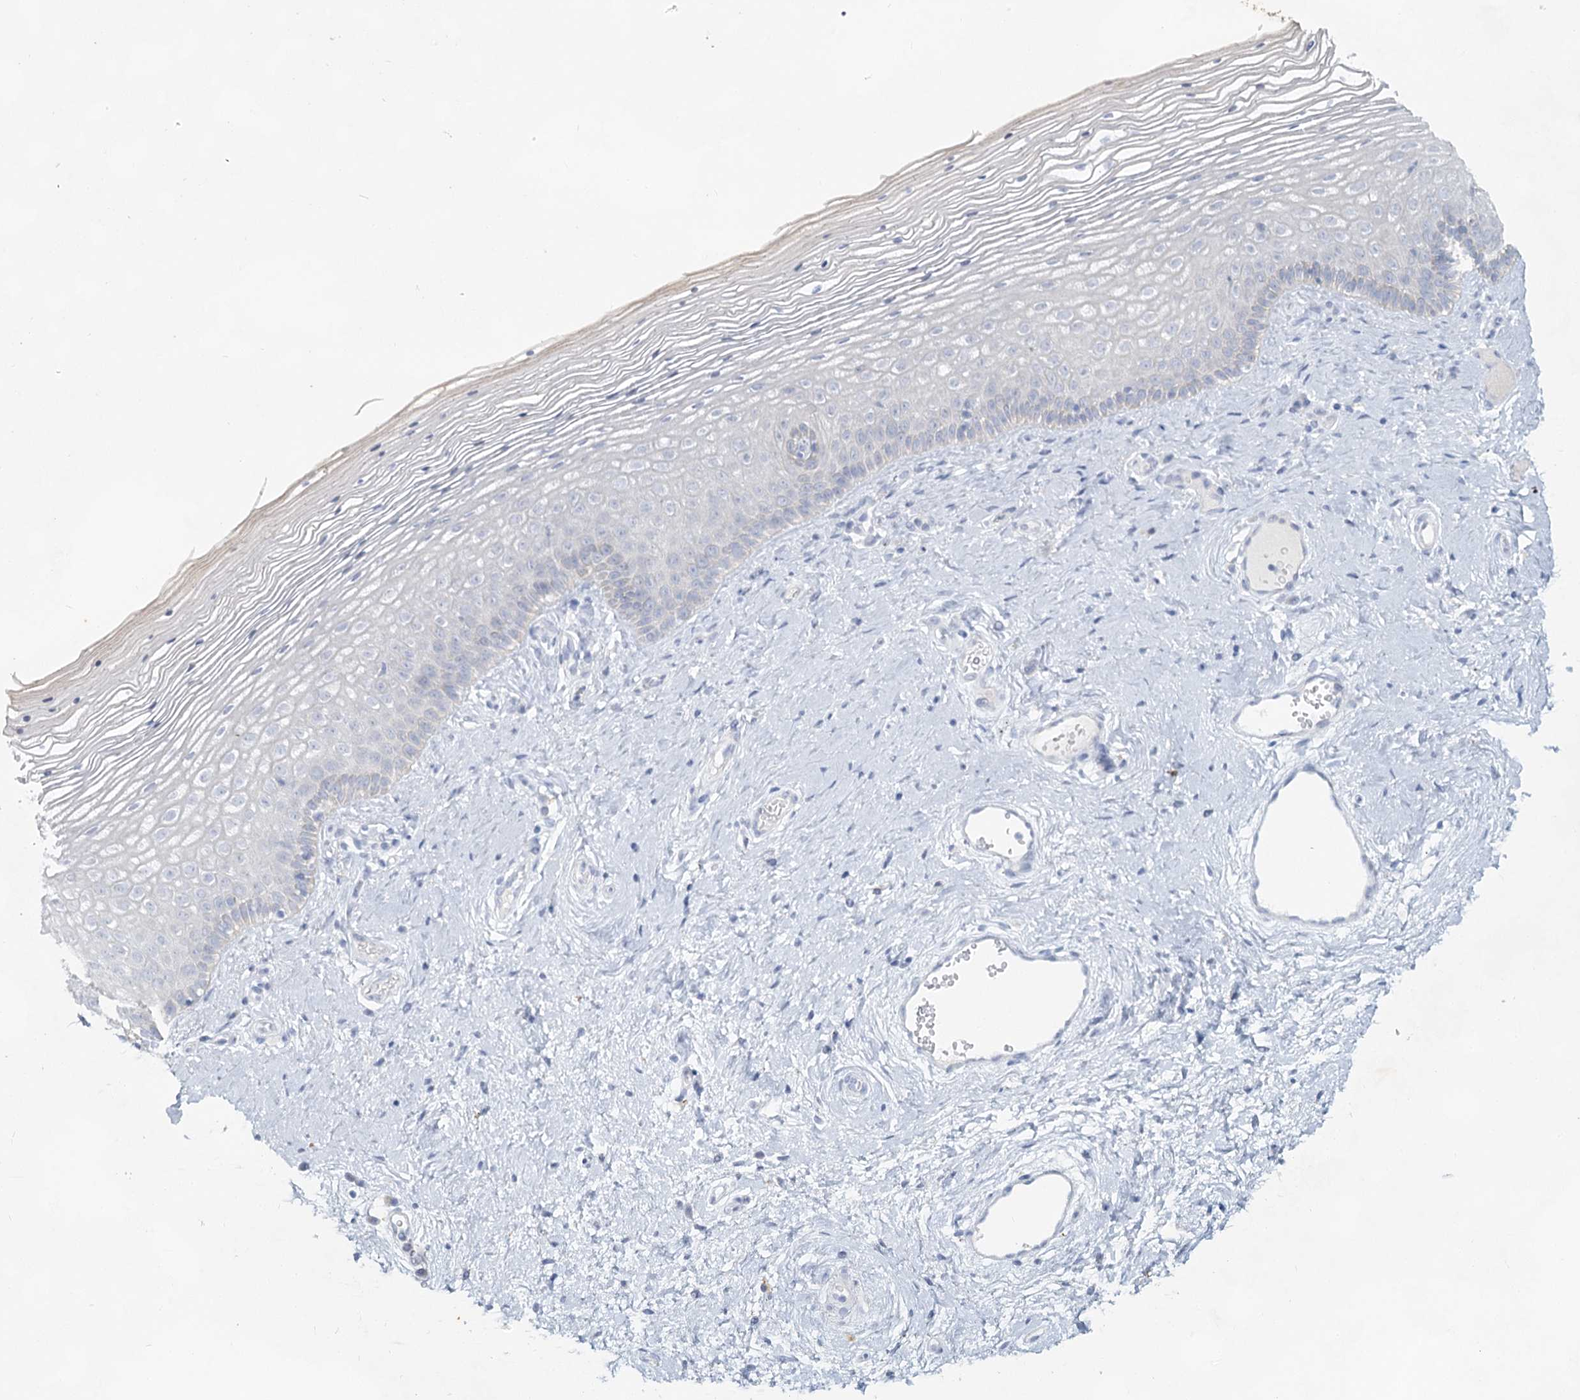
{"staining": {"intensity": "negative", "quantity": "none", "location": "none"}, "tissue": "vagina", "cell_type": "Squamous epithelial cells", "image_type": "normal", "snomed": [{"axis": "morphology", "description": "Normal tissue, NOS"}, {"axis": "topography", "description": "Vagina"}], "caption": "Histopathology image shows no significant protein expression in squamous epithelial cells of benign vagina.", "gene": "CCDC73", "patient": {"sex": "female", "age": 46}}